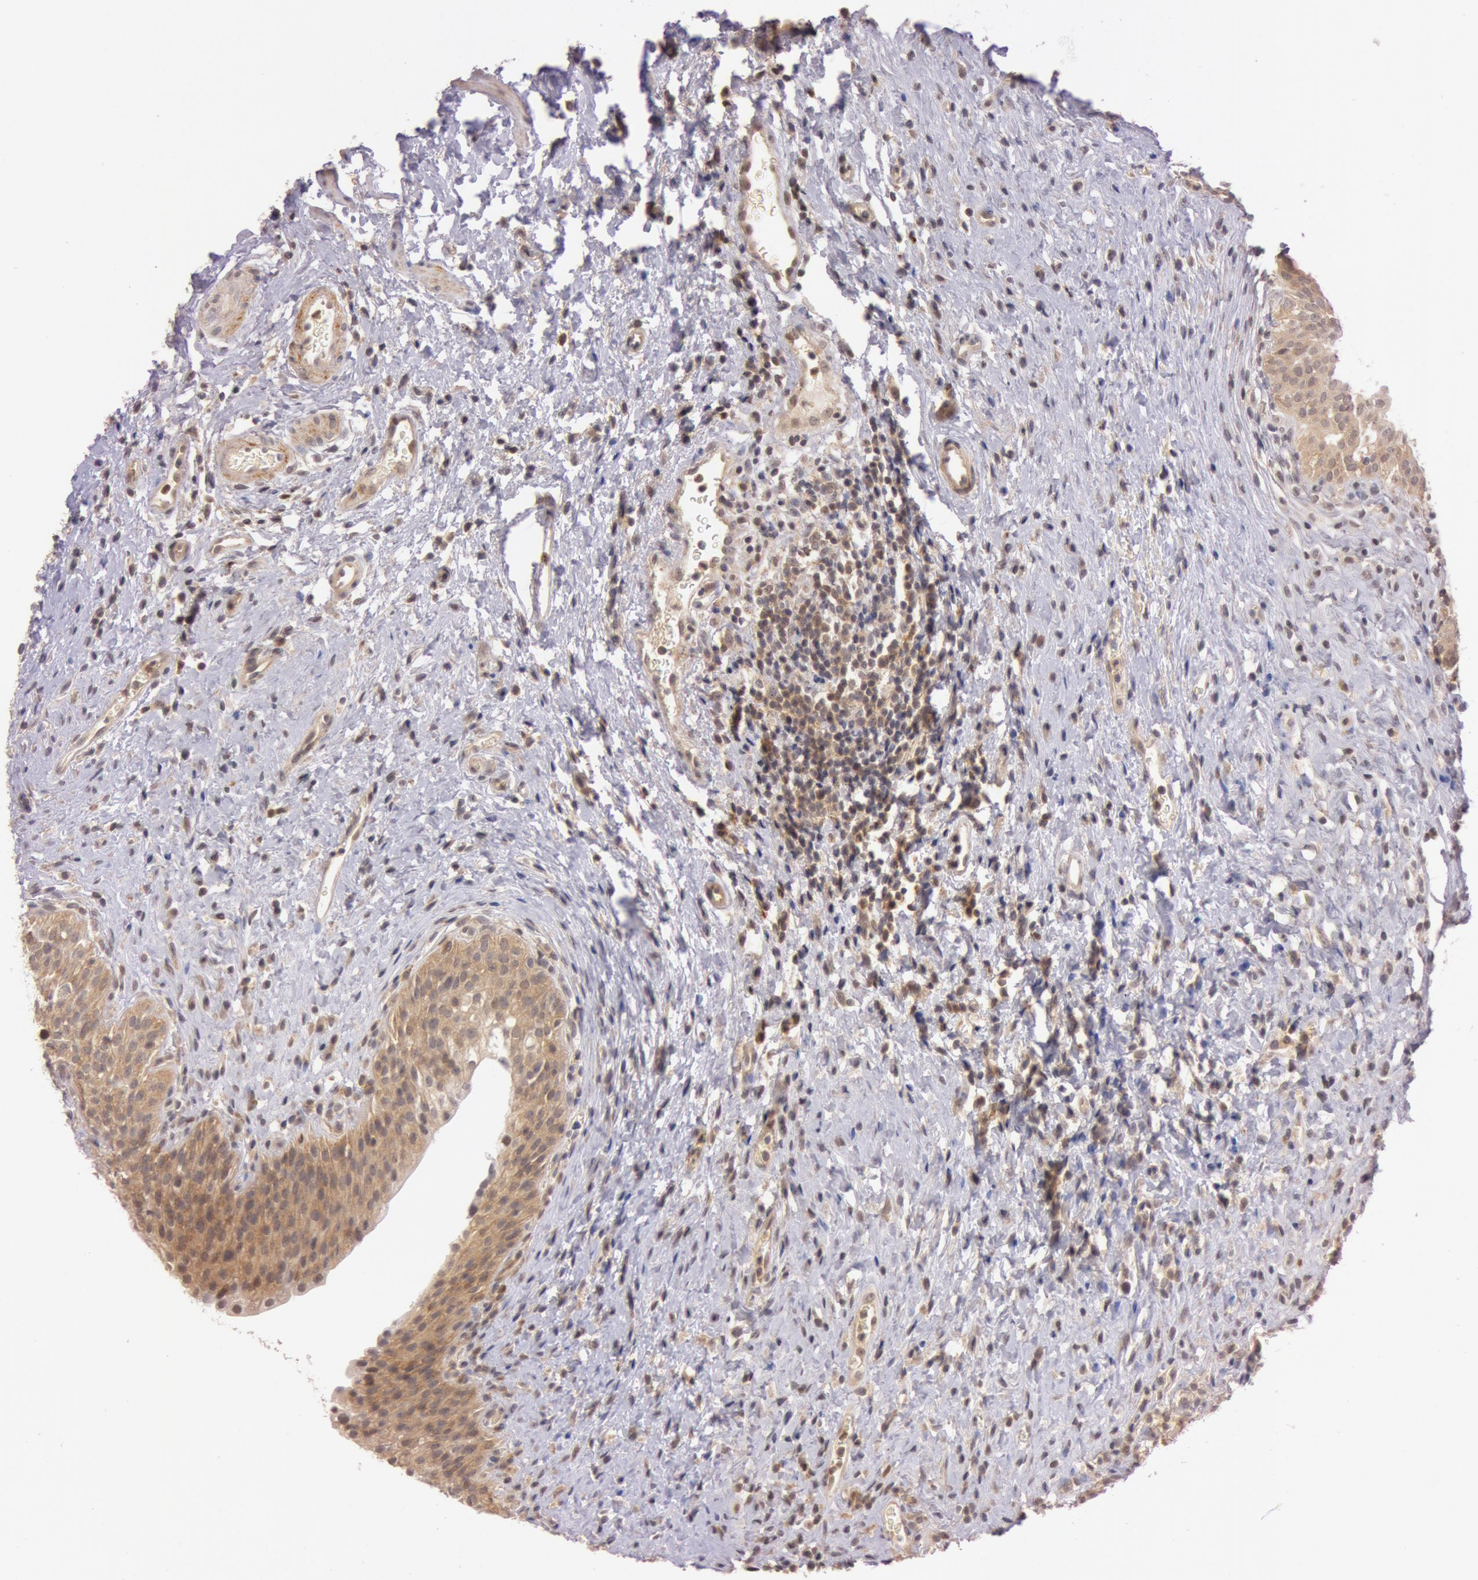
{"staining": {"intensity": "moderate", "quantity": ">75%", "location": "cytoplasmic/membranous"}, "tissue": "urinary bladder", "cell_type": "Urothelial cells", "image_type": "normal", "snomed": [{"axis": "morphology", "description": "Normal tissue, NOS"}, {"axis": "topography", "description": "Urinary bladder"}], "caption": "Urothelial cells demonstrate moderate cytoplasmic/membranous positivity in about >75% of cells in unremarkable urinary bladder. The staining was performed using DAB (3,3'-diaminobenzidine), with brown indicating positive protein expression. Nuclei are stained blue with hematoxylin.", "gene": "ATG2B", "patient": {"sex": "male", "age": 51}}